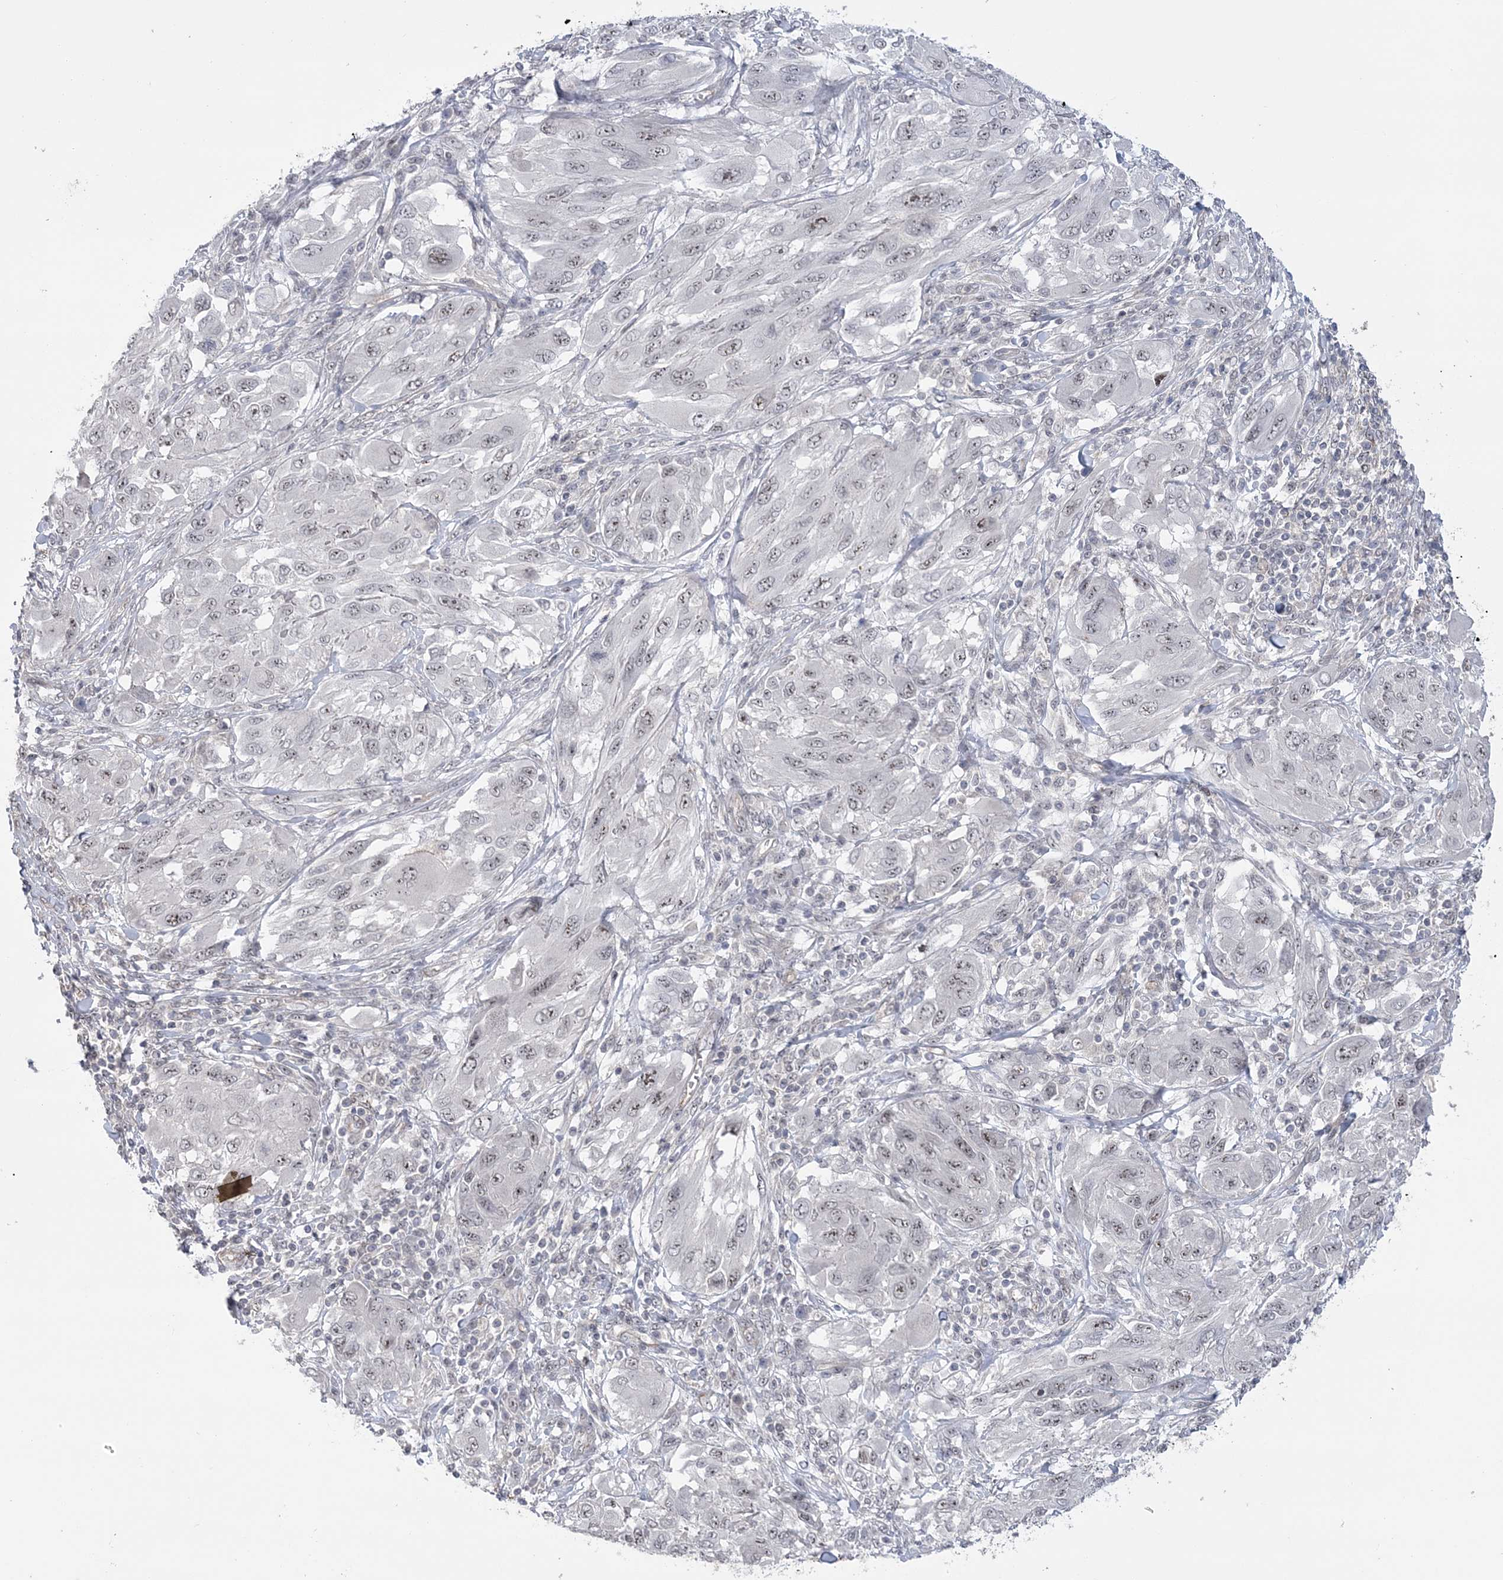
{"staining": {"intensity": "weak", "quantity": "25%-75%", "location": "nuclear"}, "tissue": "melanoma", "cell_type": "Tumor cells", "image_type": "cancer", "snomed": [{"axis": "morphology", "description": "Malignant melanoma, NOS"}, {"axis": "topography", "description": "Skin"}], "caption": "A low amount of weak nuclear positivity is present in about 25%-75% of tumor cells in malignant melanoma tissue. The protein of interest is shown in brown color, while the nuclei are stained blue.", "gene": "HOMEZ", "patient": {"sex": "female", "age": 91}}